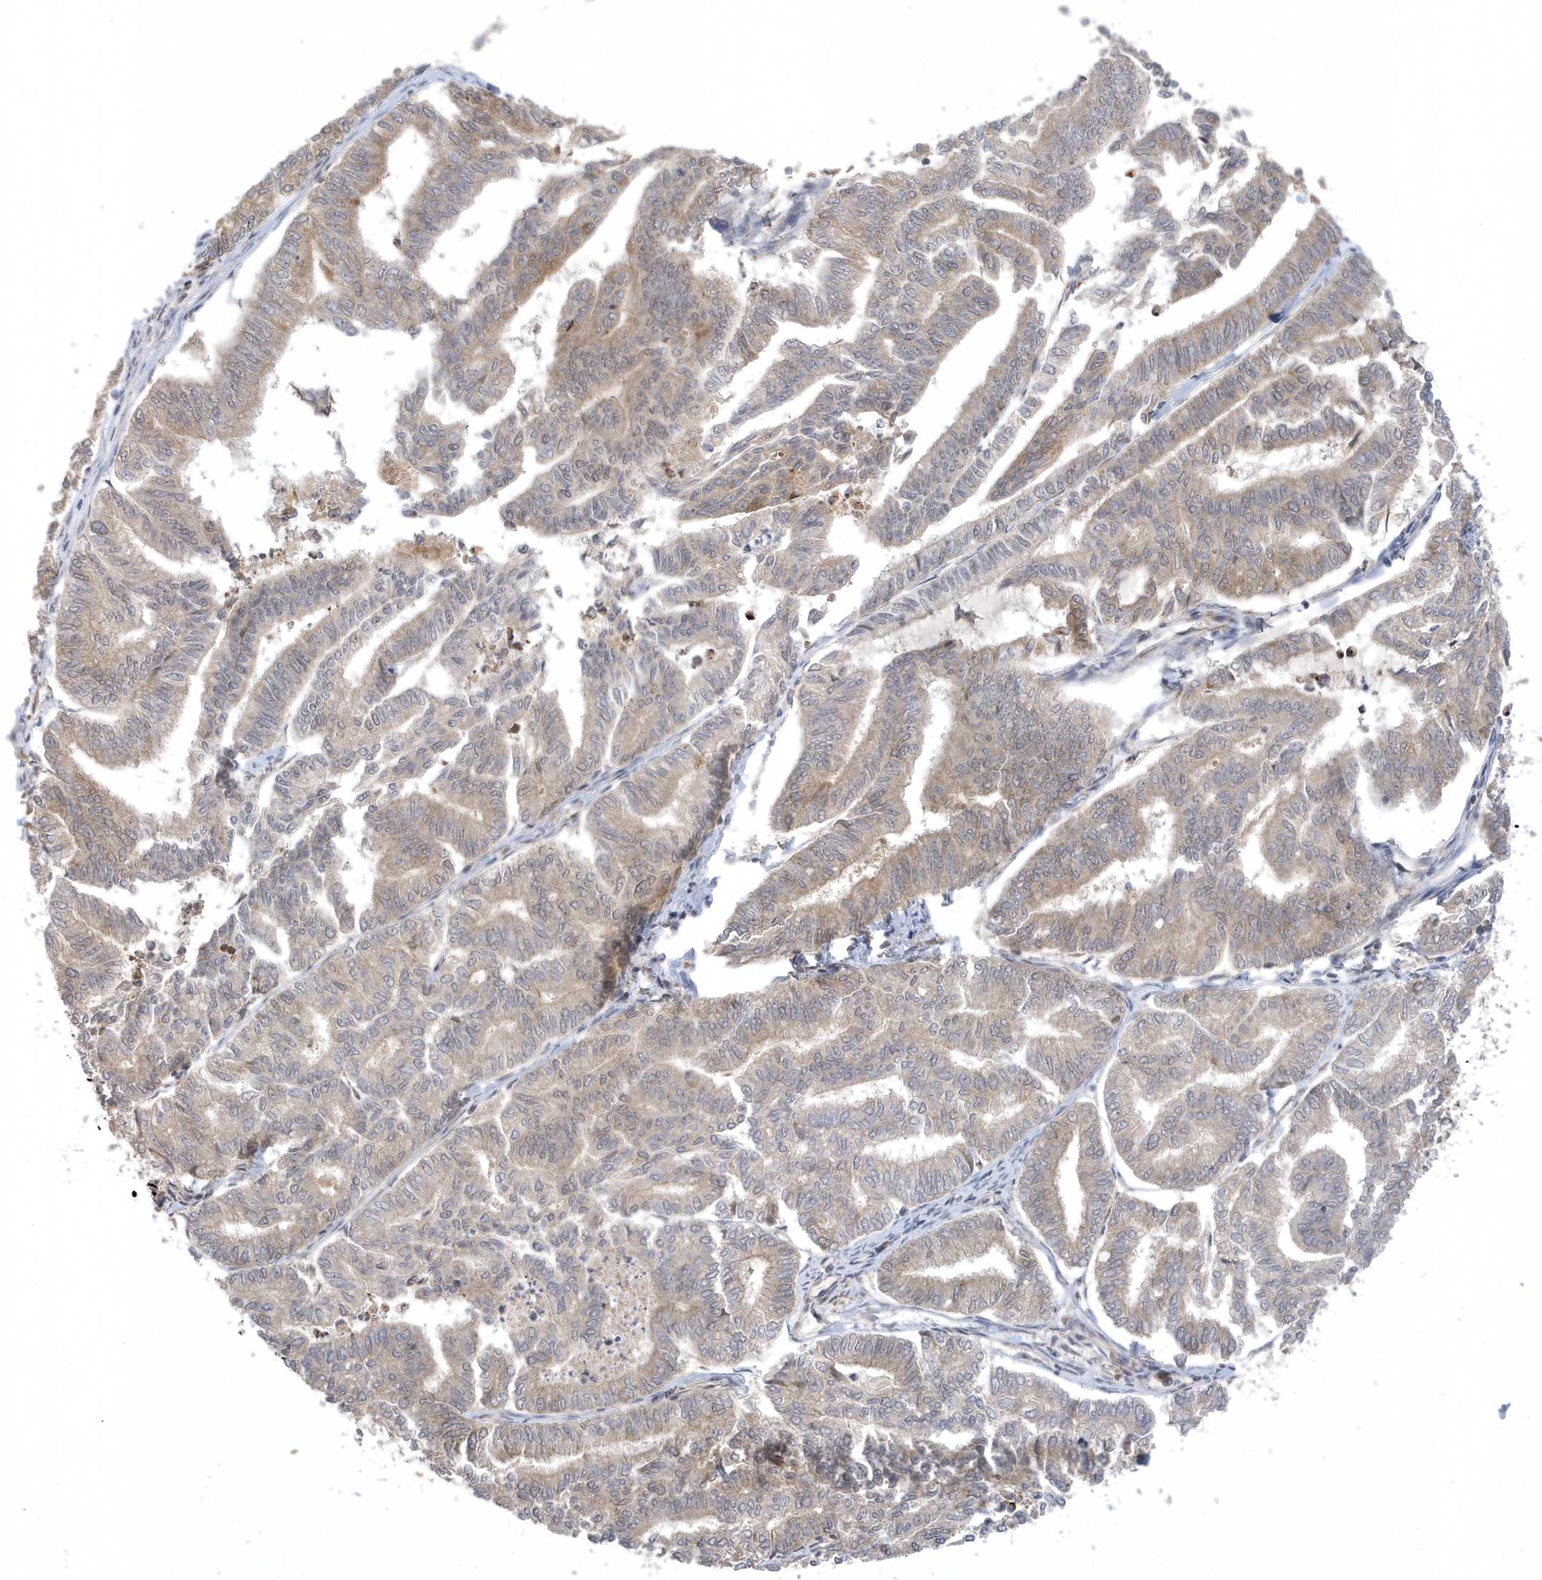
{"staining": {"intensity": "weak", "quantity": "25%-75%", "location": "cytoplasmic/membranous,nuclear"}, "tissue": "endometrial cancer", "cell_type": "Tumor cells", "image_type": "cancer", "snomed": [{"axis": "morphology", "description": "Adenocarcinoma, NOS"}, {"axis": "topography", "description": "Endometrium"}], "caption": "Brown immunohistochemical staining in human endometrial cancer demonstrates weak cytoplasmic/membranous and nuclear expression in approximately 25%-75% of tumor cells.", "gene": "METTL21A", "patient": {"sex": "female", "age": 79}}